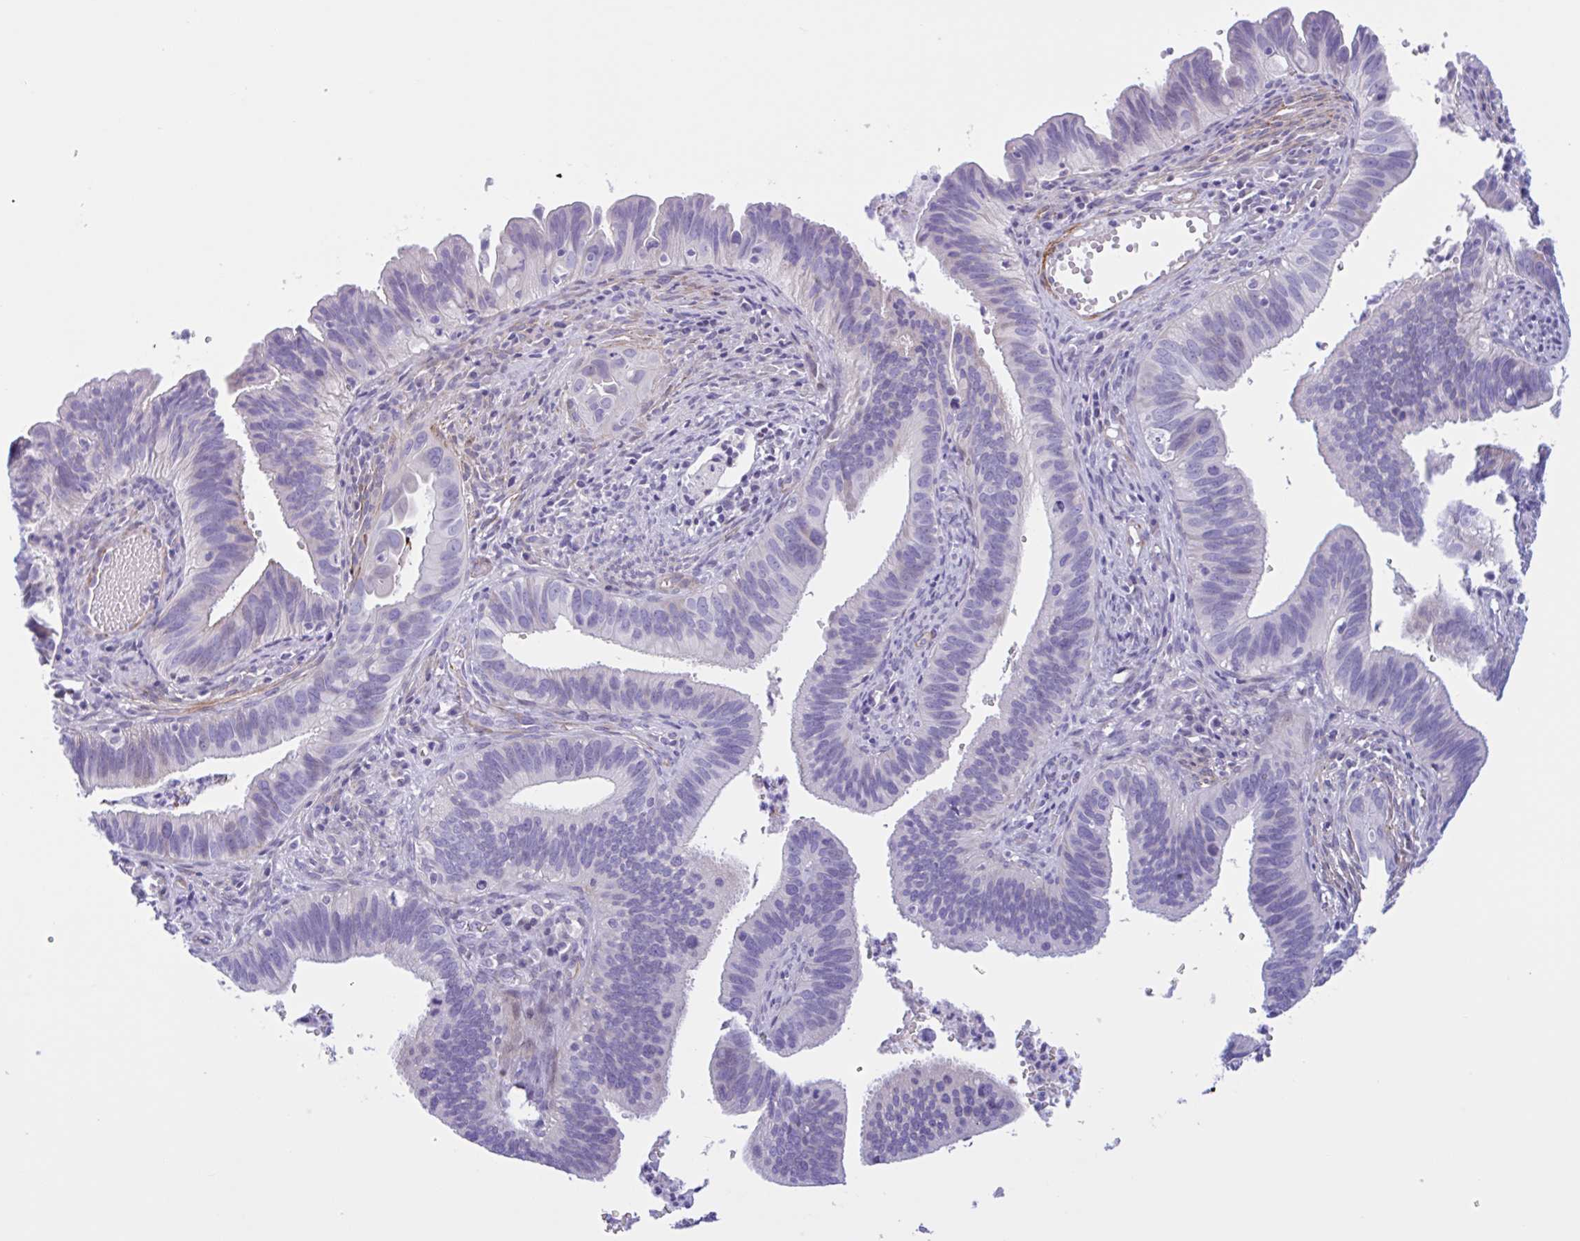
{"staining": {"intensity": "negative", "quantity": "none", "location": "none"}, "tissue": "cervical cancer", "cell_type": "Tumor cells", "image_type": "cancer", "snomed": [{"axis": "morphology", "description": "Adenocarcinoma, NOS"}, {"axis": "topography", "description": "Cervix"}], "caption": "Immunohistochemical staining of cervical cancer (adenocarcinoma) displays no significant expression in tumor cells.", "gene": "AHCYL2", "patient": {"sex": "female", "age": 42}}